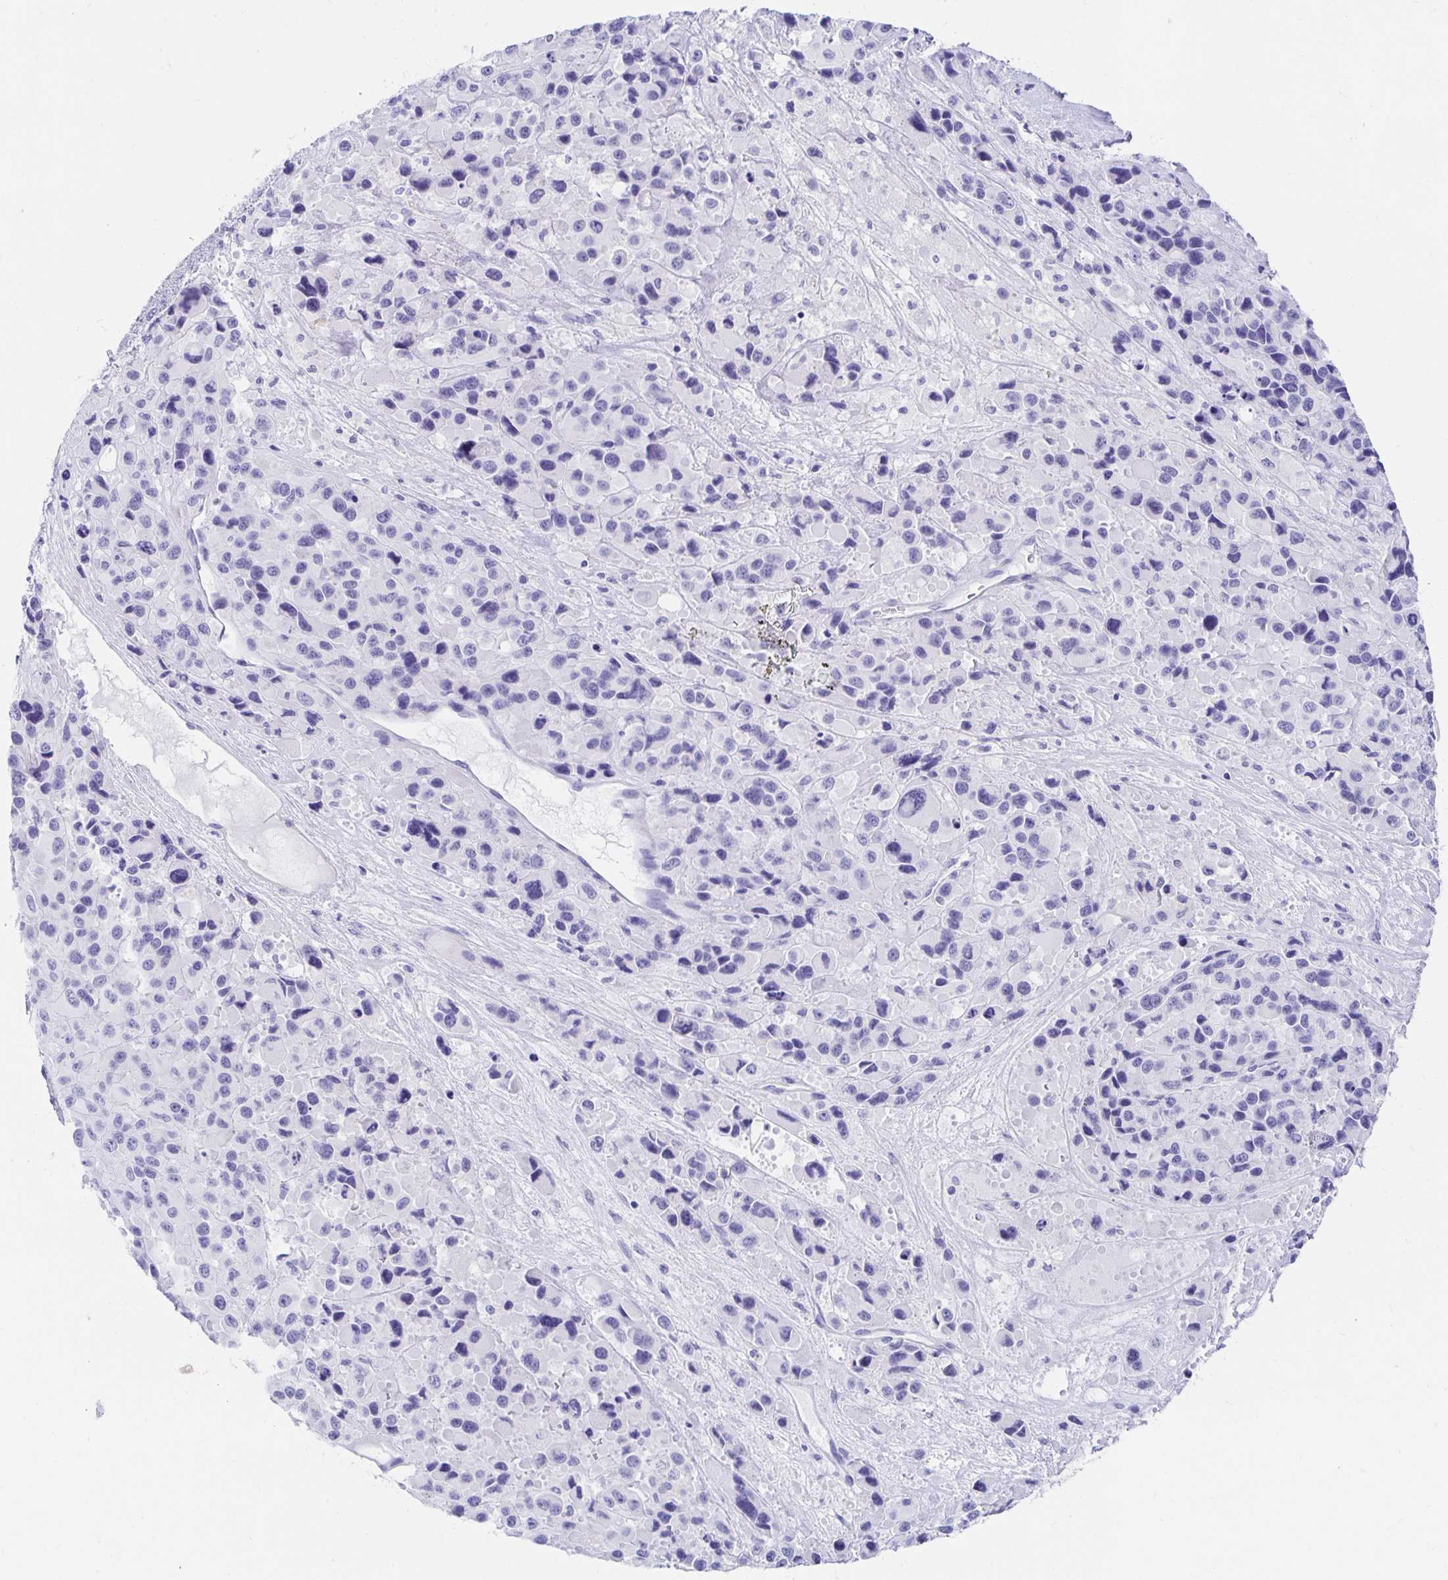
{"staining": {"intensity": "negative", "quantity": "none", "location": "none"}, "tissue": "melanoma", "cell_type": "Tumor cells", "image_type": "cancer", "snomed": [{"axis": "morphology", "description": "Malignant melanoma, Metastatic site"}, {"axis": "topography", "description": "Lymph node"}], "caption": "Protein analysis of malignant melanoma (metastatic site) demonstrates no significant expression in tumor cells. The staining is performed using DAB (3,3'-diaminobenzidine) brown chromogen with nuclei counter-stained in using hematoxylin.", "gene": "CA9", "patient": {"sex": "female", "age": 65}}